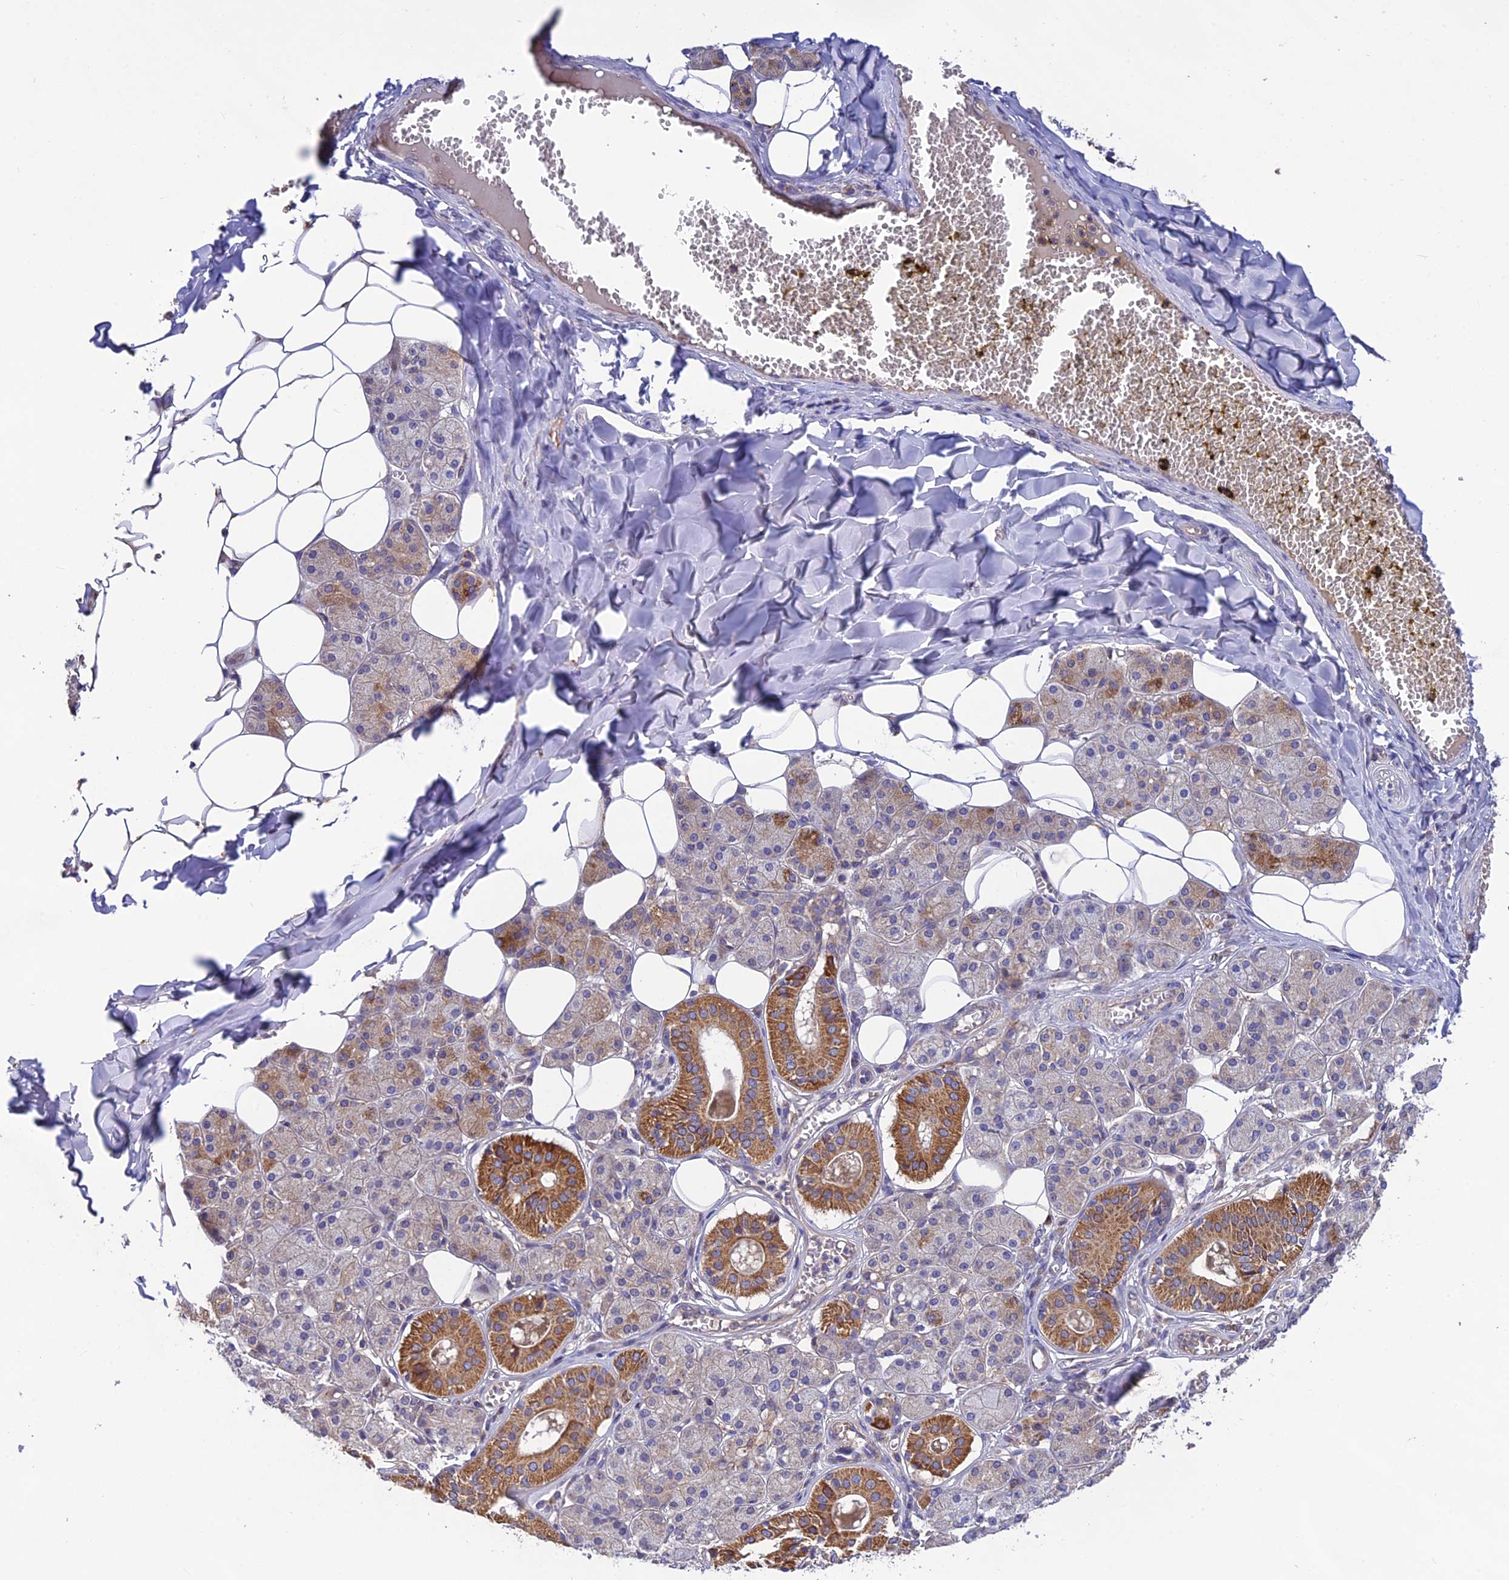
{"staining": {"intensity": "strong", "quantity": "<25%", "location": "cytoplasmic/membranous"}, "tissue": "salivary gland", "cell_type": "Glandular cells", "image_type": "normal", "snomed": [{"axis": "morphology", "description": "Normal tissue, NOS"}, {"axis": "topography", "description": "Salivary gland"}], "caption": "Human salivary gland stained with a brown dye shows strong cytoplasmic/membranous positive positivity in approximately <25% of glandular cells.", "gene": "PZP", "patient": {"sex": "female", "age": 33}}